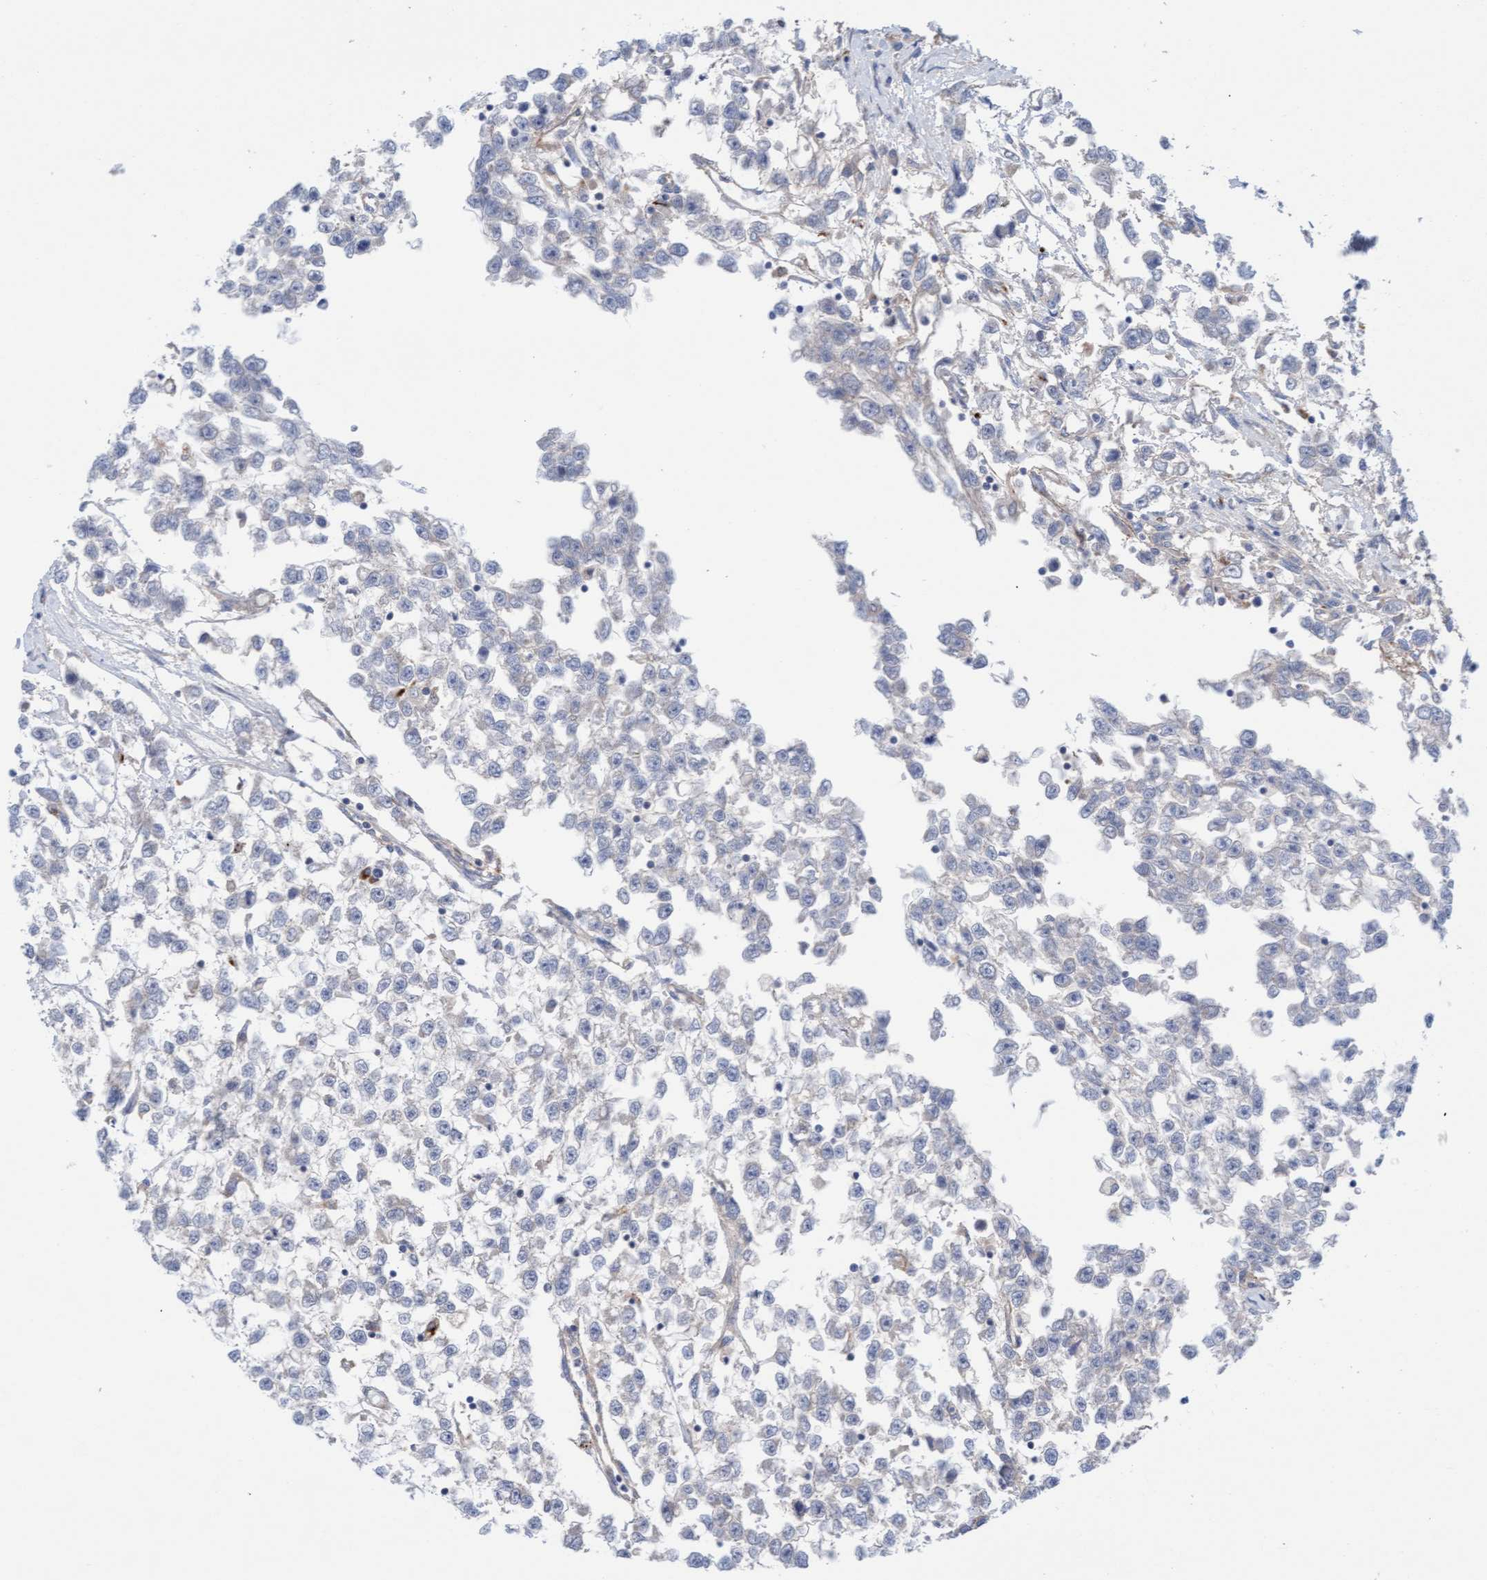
{"staining": {"intensity": "negative", "quantity": "none", "location": "none"}, "tissue": "testis cancer", "cell_type": "Tumor cells", "image_type": "cancer", "snomed": [{"axis": "morphology", "description": "Seminoma, NOS"}, {"axis": "morphology", "description": "Carcinoma, Embryonal, NOS"}, {"axis": "topography", "description": "Testis"}], "caption": "Protein analysis of testis cancer reveals no significant expression in tumor cells.", "gene": "CDK5RAP3", "patient": {"sex": "male", "age": 51}}